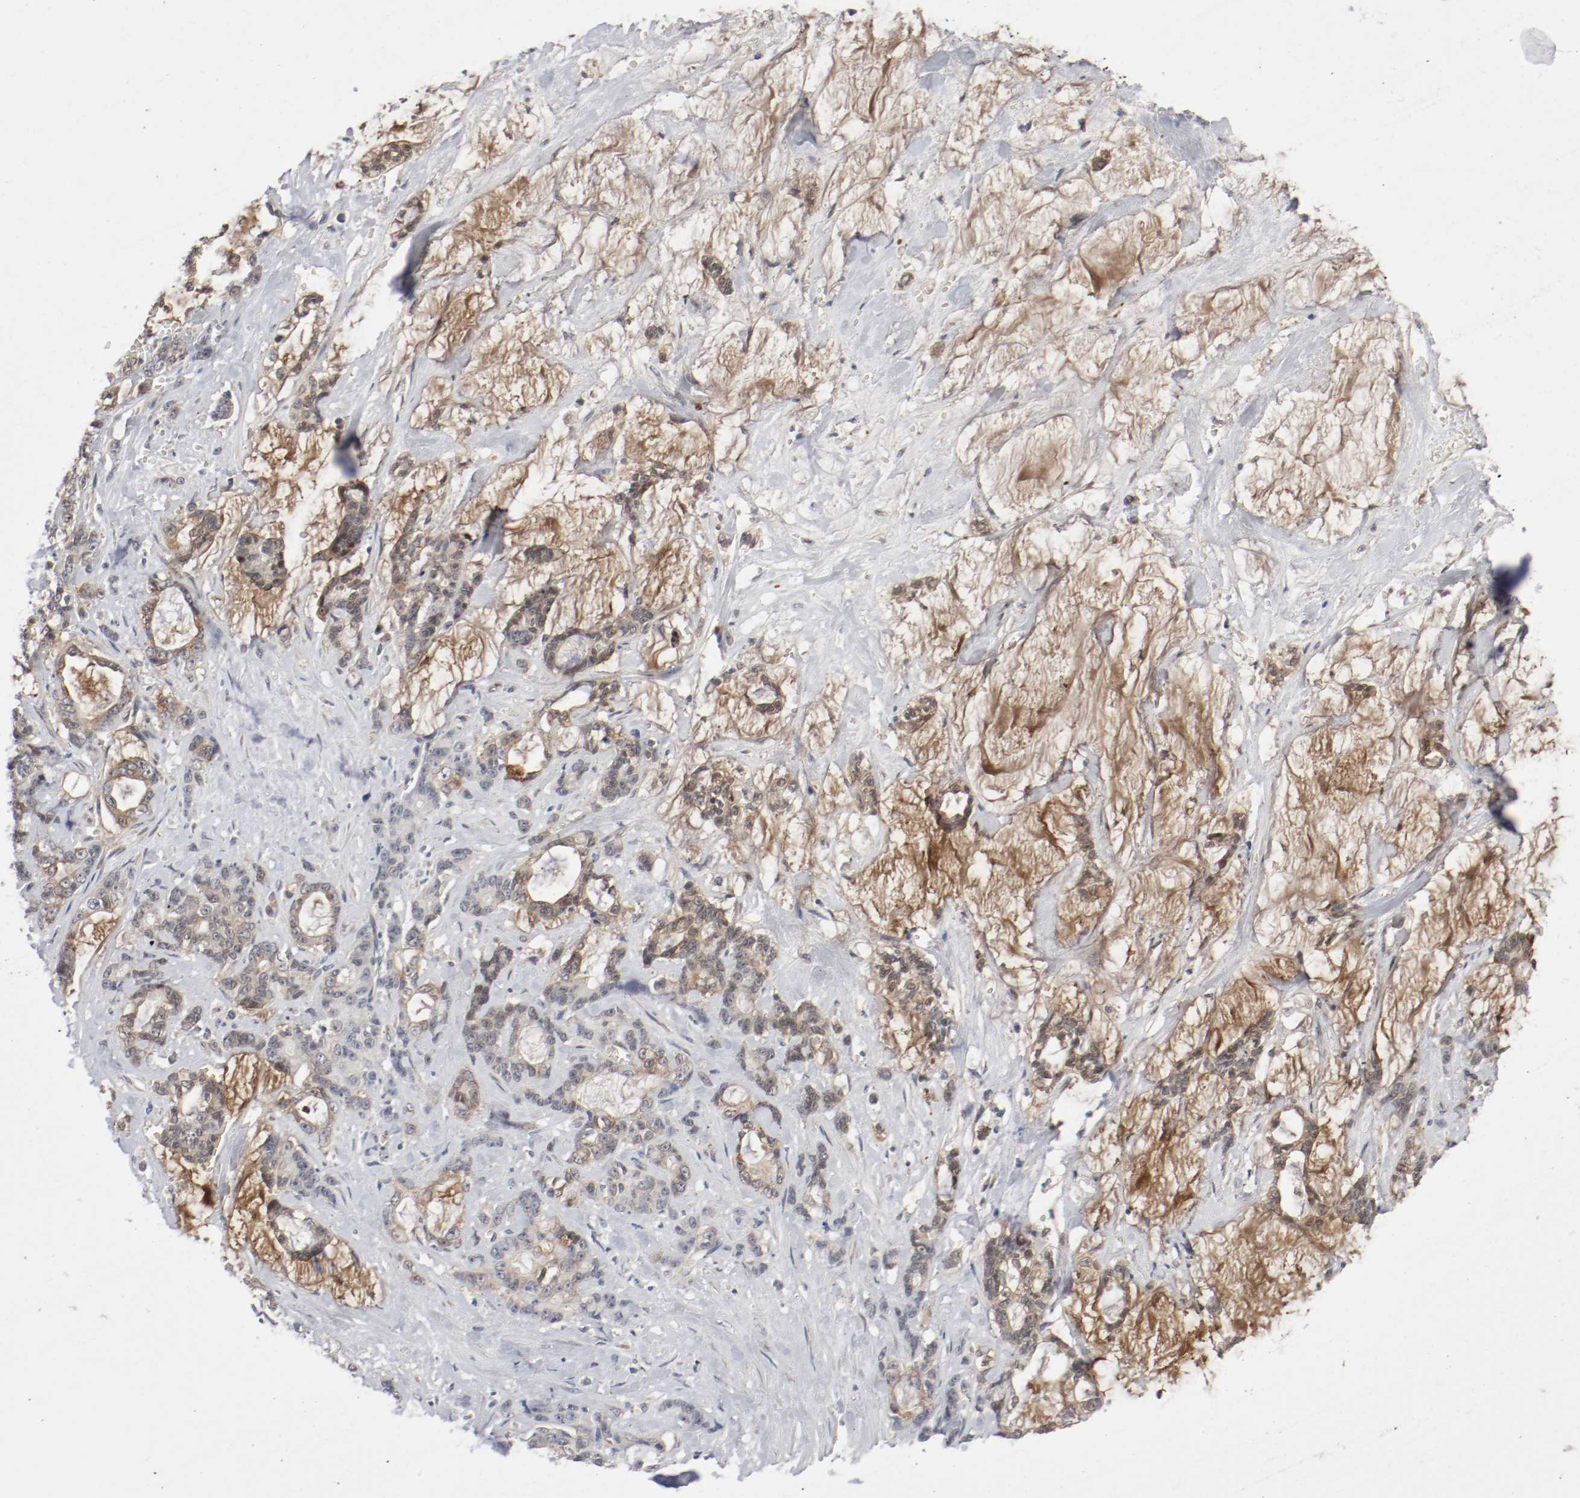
{"staining": {"intensity": "moderate", "quantity": ">75%", "location": "cytoplasmic/membranous"}, "tissue": "pancreatic cancer", "cell_type": "Tumor cells", "image_type": "cancer", "snomed": [{"axis": "morphology", "description": "Adenocarcinoma, NOS"}, {"axis": "topography", "description": "Pancreas"}], "caption": "Protein staining displays moderate cytoplasmic/membranous staining in about >75% of tumor cells in pancreatic cancer.", "gene": "REN", "patient": {"sex": "female", "age": 73}}